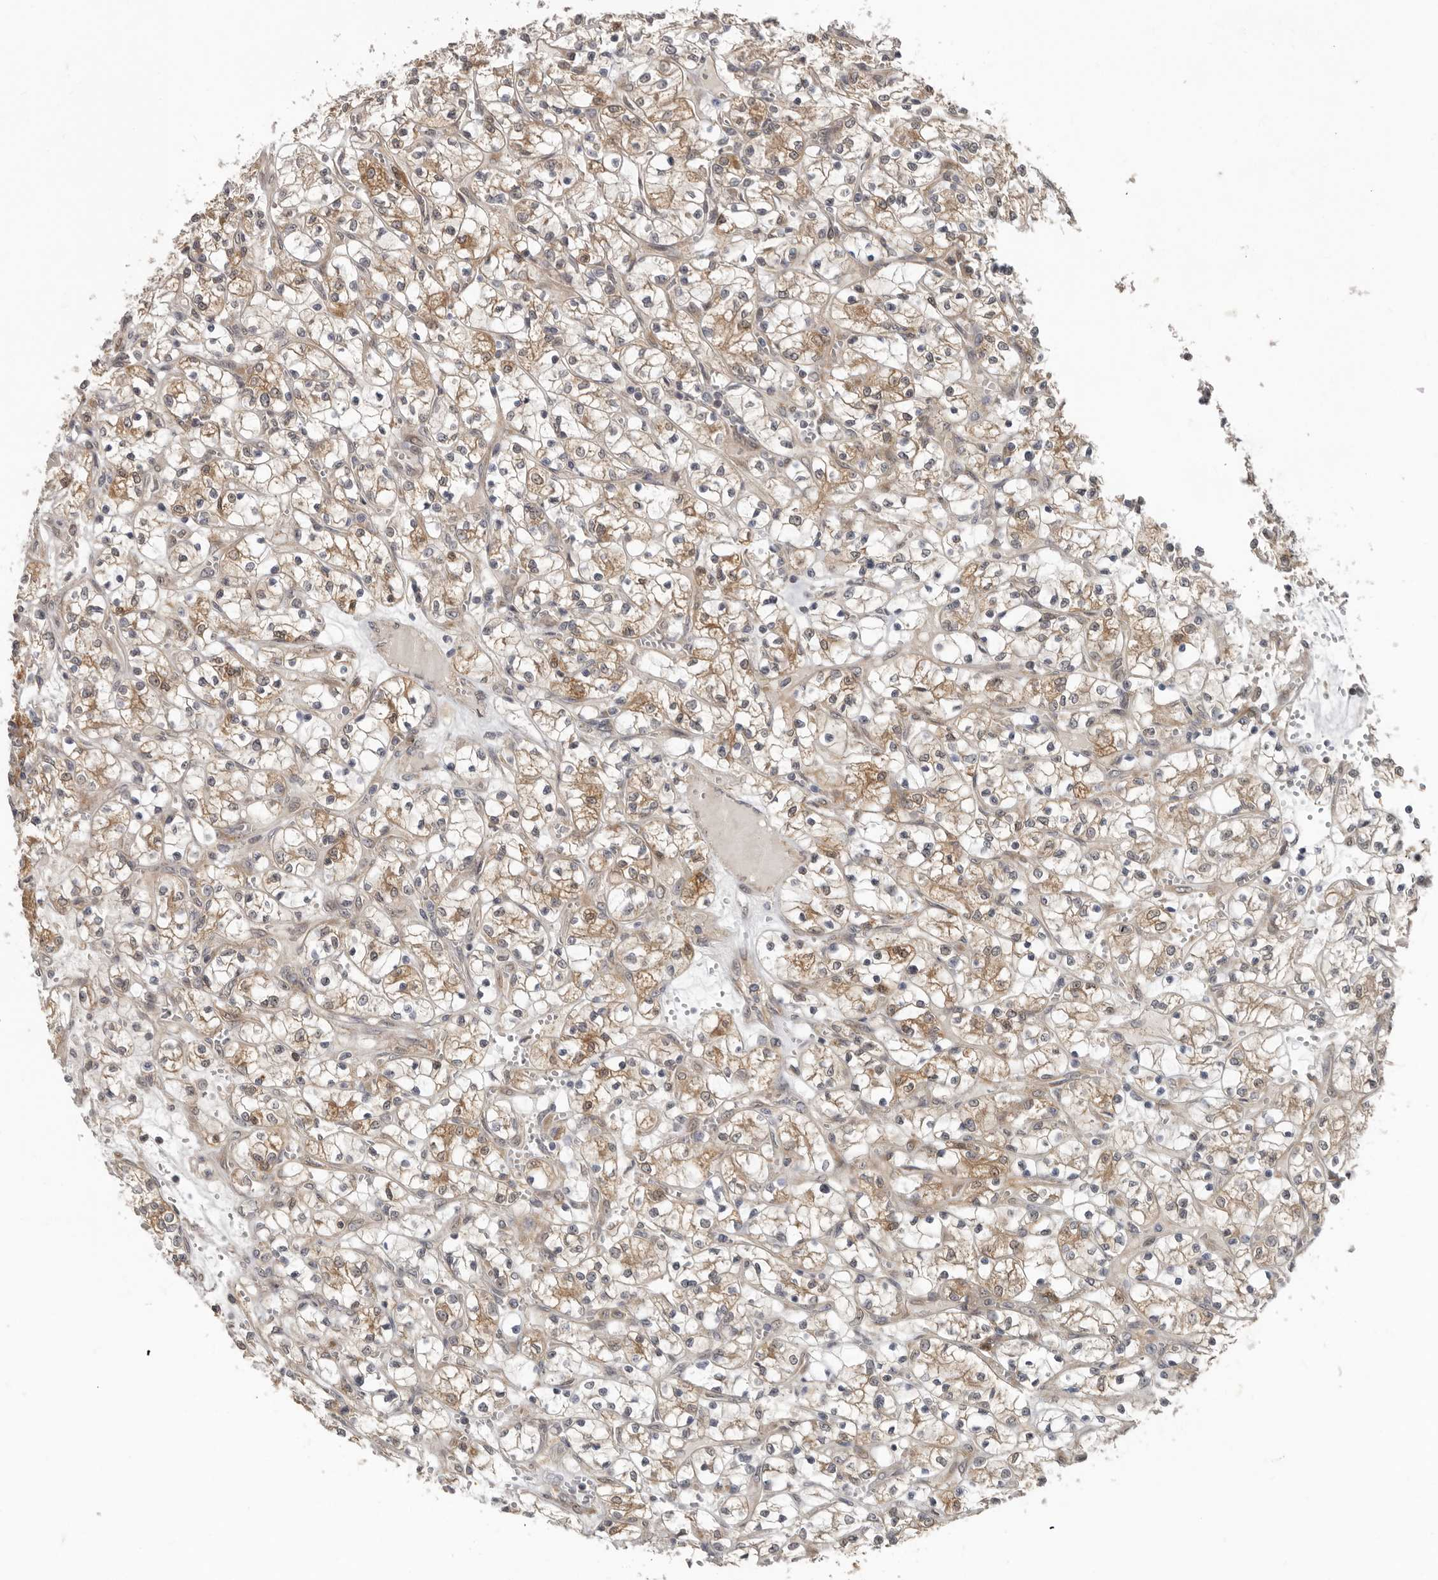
{"staining": {"intensity": "moderate", "quantity": ">75%", "location": "cytoplasmic/membranous"}, "tissue": "renal cancer", "cell_type": "Tumor cells", "image_type": "cancer", "snomed": [{"axis": "morphology", "description": "Adenocarcinoma, NOS"}, {"axis": "topography", "description": "Kidney"}], "caption": "Renal adenocarcinoma tissue reveals moderate cytoplasmic/membranous staining in about >75% of tumor cells, visualized by immunohistochemistry.", "gene": "BAD", "patient": {"sex": "female", "age": 69}}